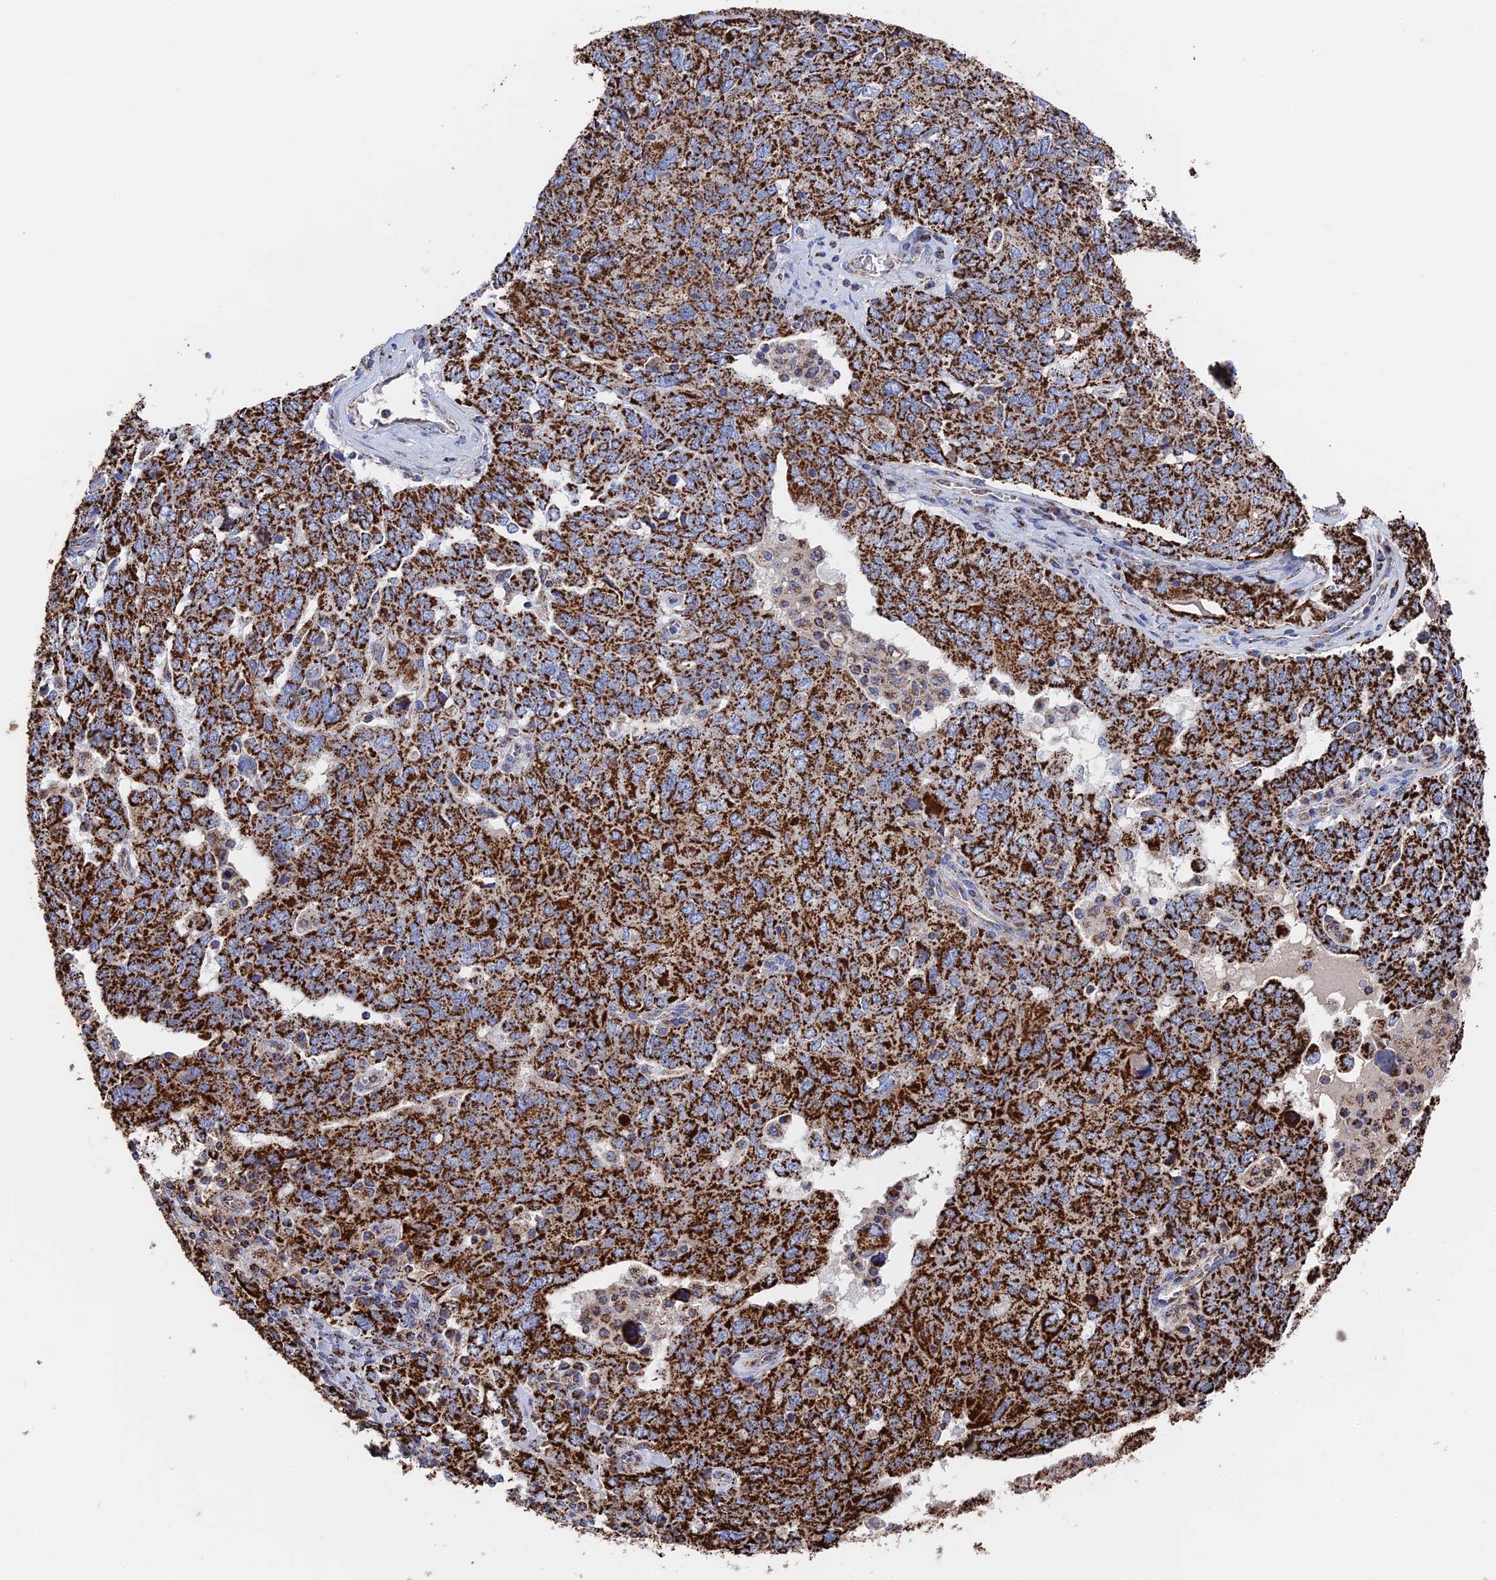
{"staining": {"intensity": "strong", "quantity": ">75%", "location": "cytoplasmic/membranous"}, "tissue": "ovarian cancer", "cell_type": "Tumor cells", "image_type": "cancer", "snomed": [{"axis": "morphology", "description": "Carcinoma, endometroid"}, {"axis": "topography", "description": "Ovary"}], "caption": "A high-resolution histopathology image shows IHC staining of ovarian cancer, which reveals strong cytoplasmic/membranous positivity in approximately >75% of tumor cells. The staining was performed using DAB (3,3'-diaminobenzidine) to visualize the protein expression in brown, while the nuclei were stained in blue with hematoxylin (Magnification: 20x).", "gene": "HAUS8", "patient": {"sex": "female", "age": 62}}